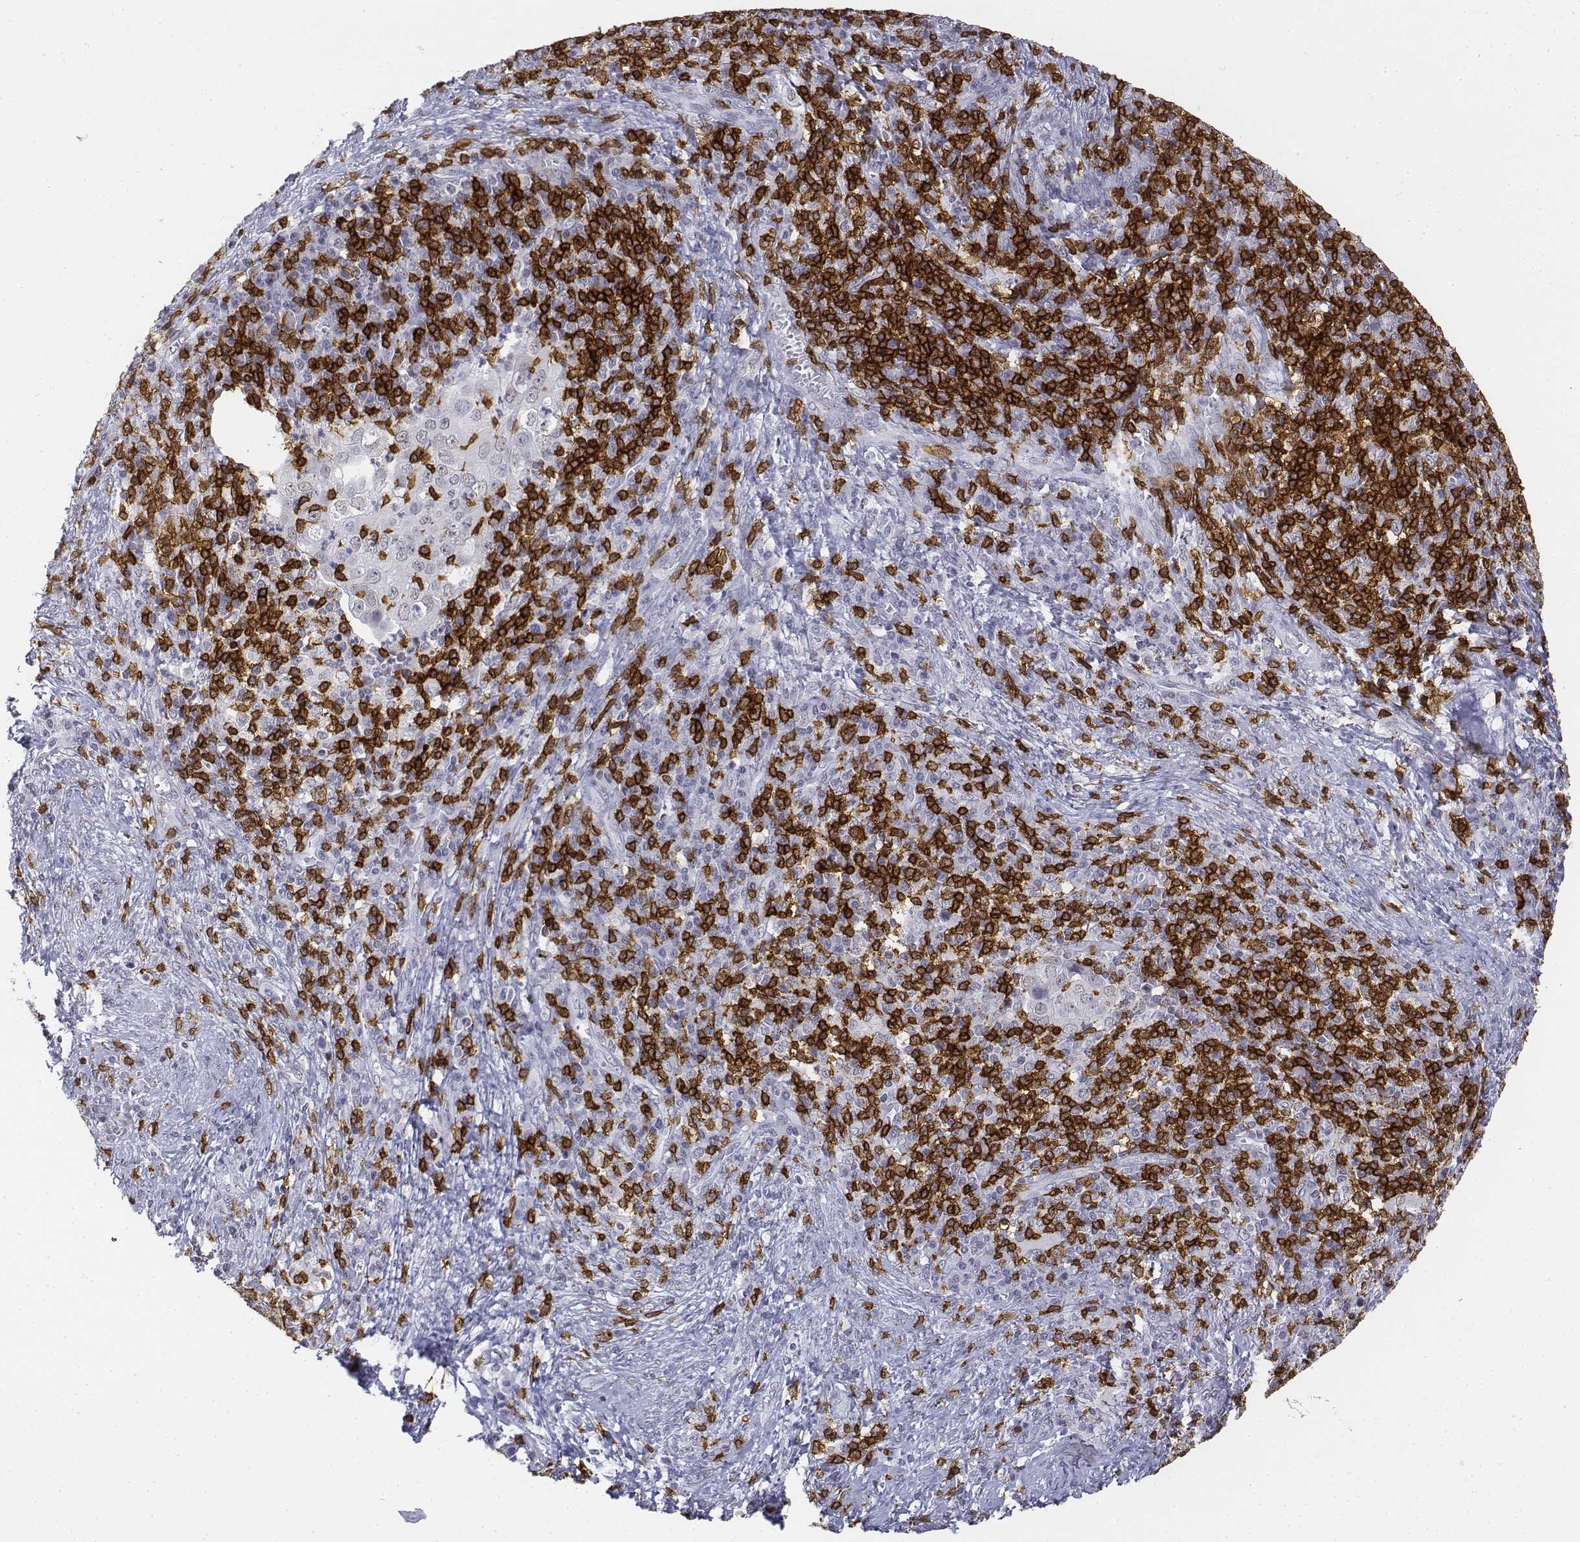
{"staining": {"intensity": "negative", "quantity": "none", "location": "none"}, "tissue": "cervical cancer", "cell_type": "Tumor cells", "image_type": "cancer", "snomed": [{"axis": "morphology", "description": "Squamous cell carcinoma, NOS"}, {"axis": "topography", "description": "Cervix"}], "caption": "Image shows no protein expression in tumor cells of cervical cancer tissue.", "gene": "CD3E", "patient": {"sex": "female", "age": 39}}